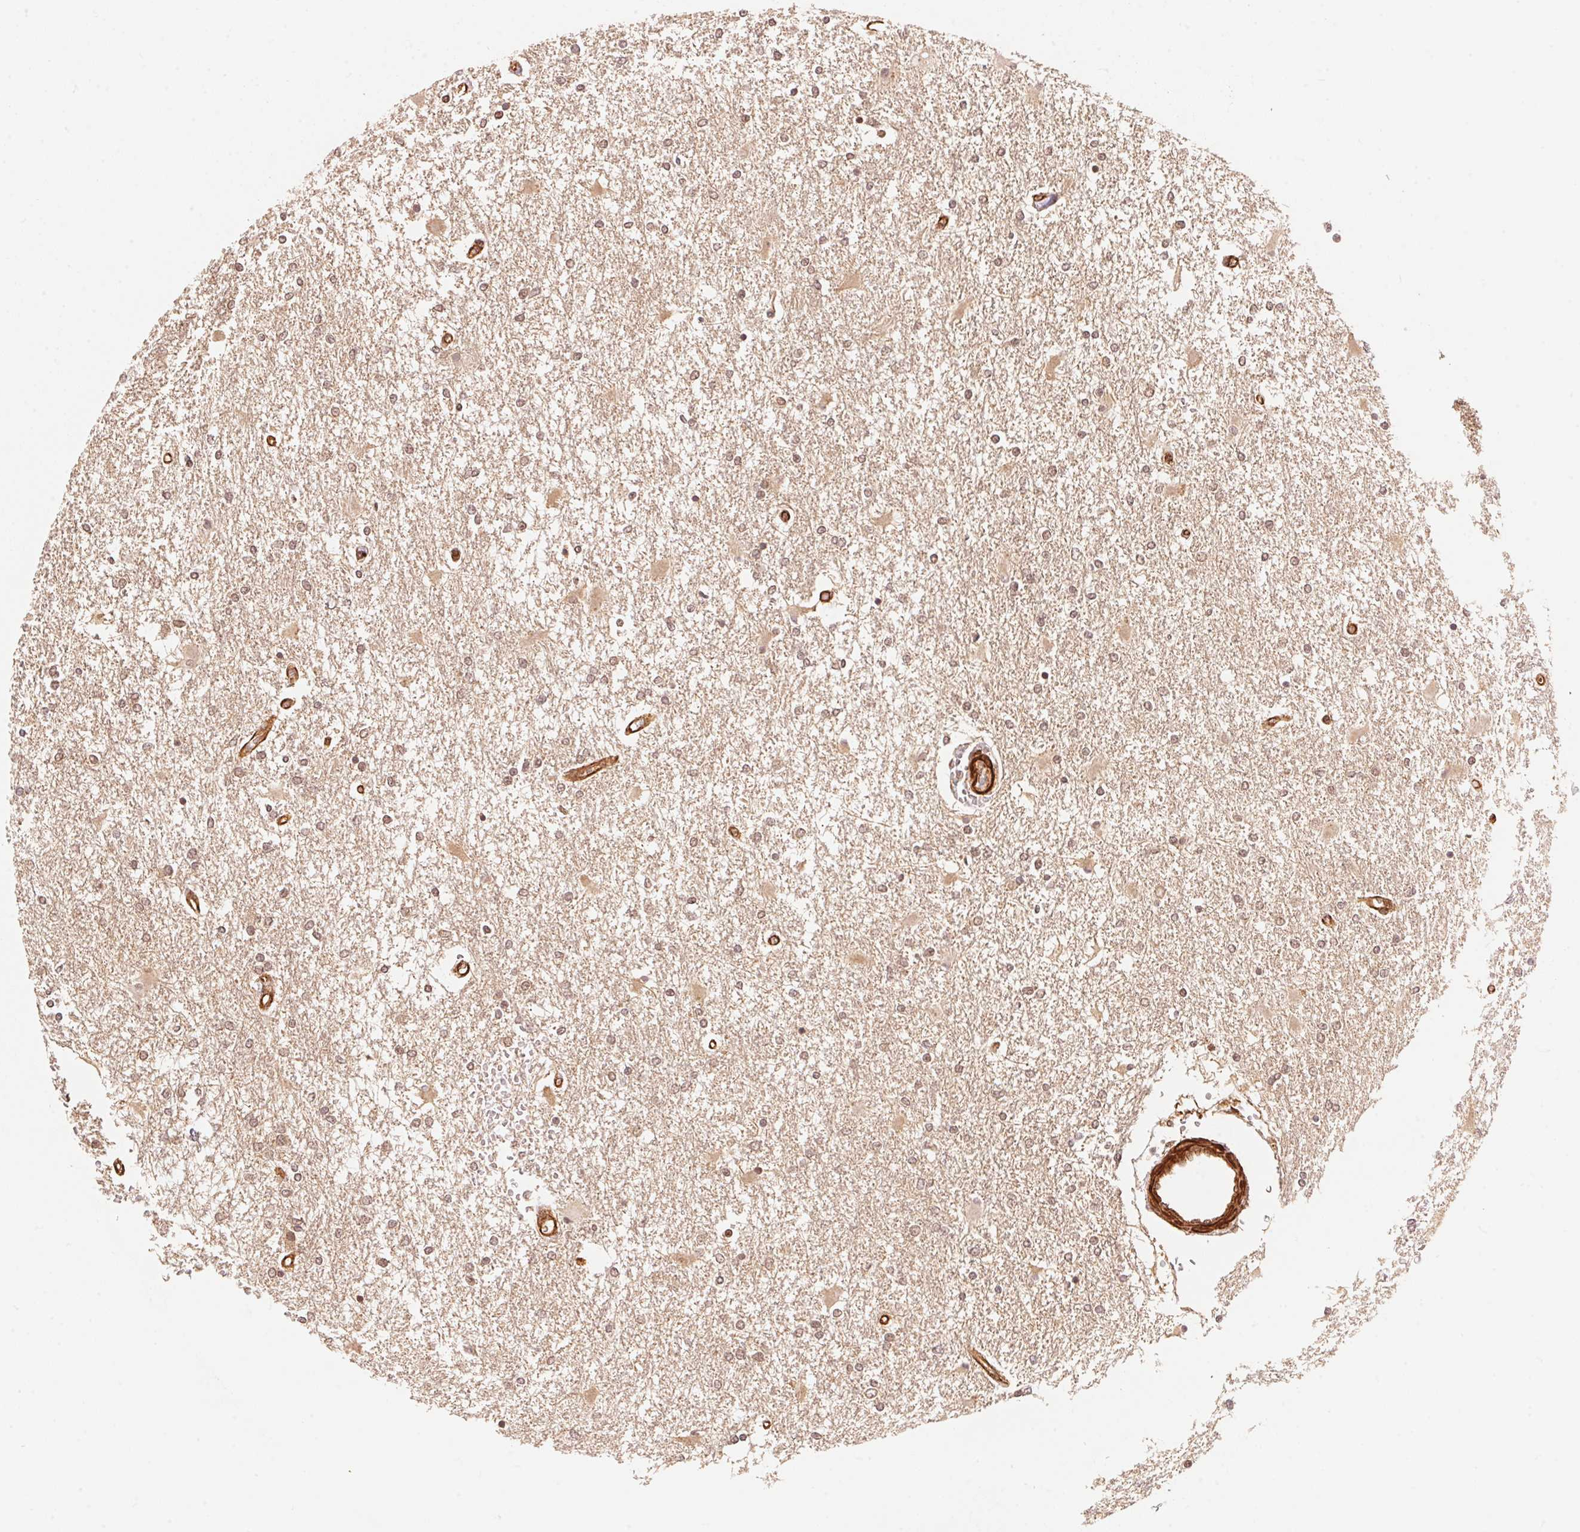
{"staining": {"intensity": "moderate", "quantity": "25%-75%", "location": "cytoplasmic/membranous,nuclear"}, "tissue": "glioma", "cell_type": "Tumor cells", "image_type": "cancer", "snomed": [{"axis": "morphology", "description": "Glioma, malignant, High grade"}, {"axis": "topography", "description": "Cerebral cortex"}], "caption": "A medium amount of moderate cytoplasmic/membranous and nuclear positivity is seen in about 25%-75% of tumor cells in glioma tissue.", "gene": "TNIP2", "patient": {"sex": "male", "age": 79}}